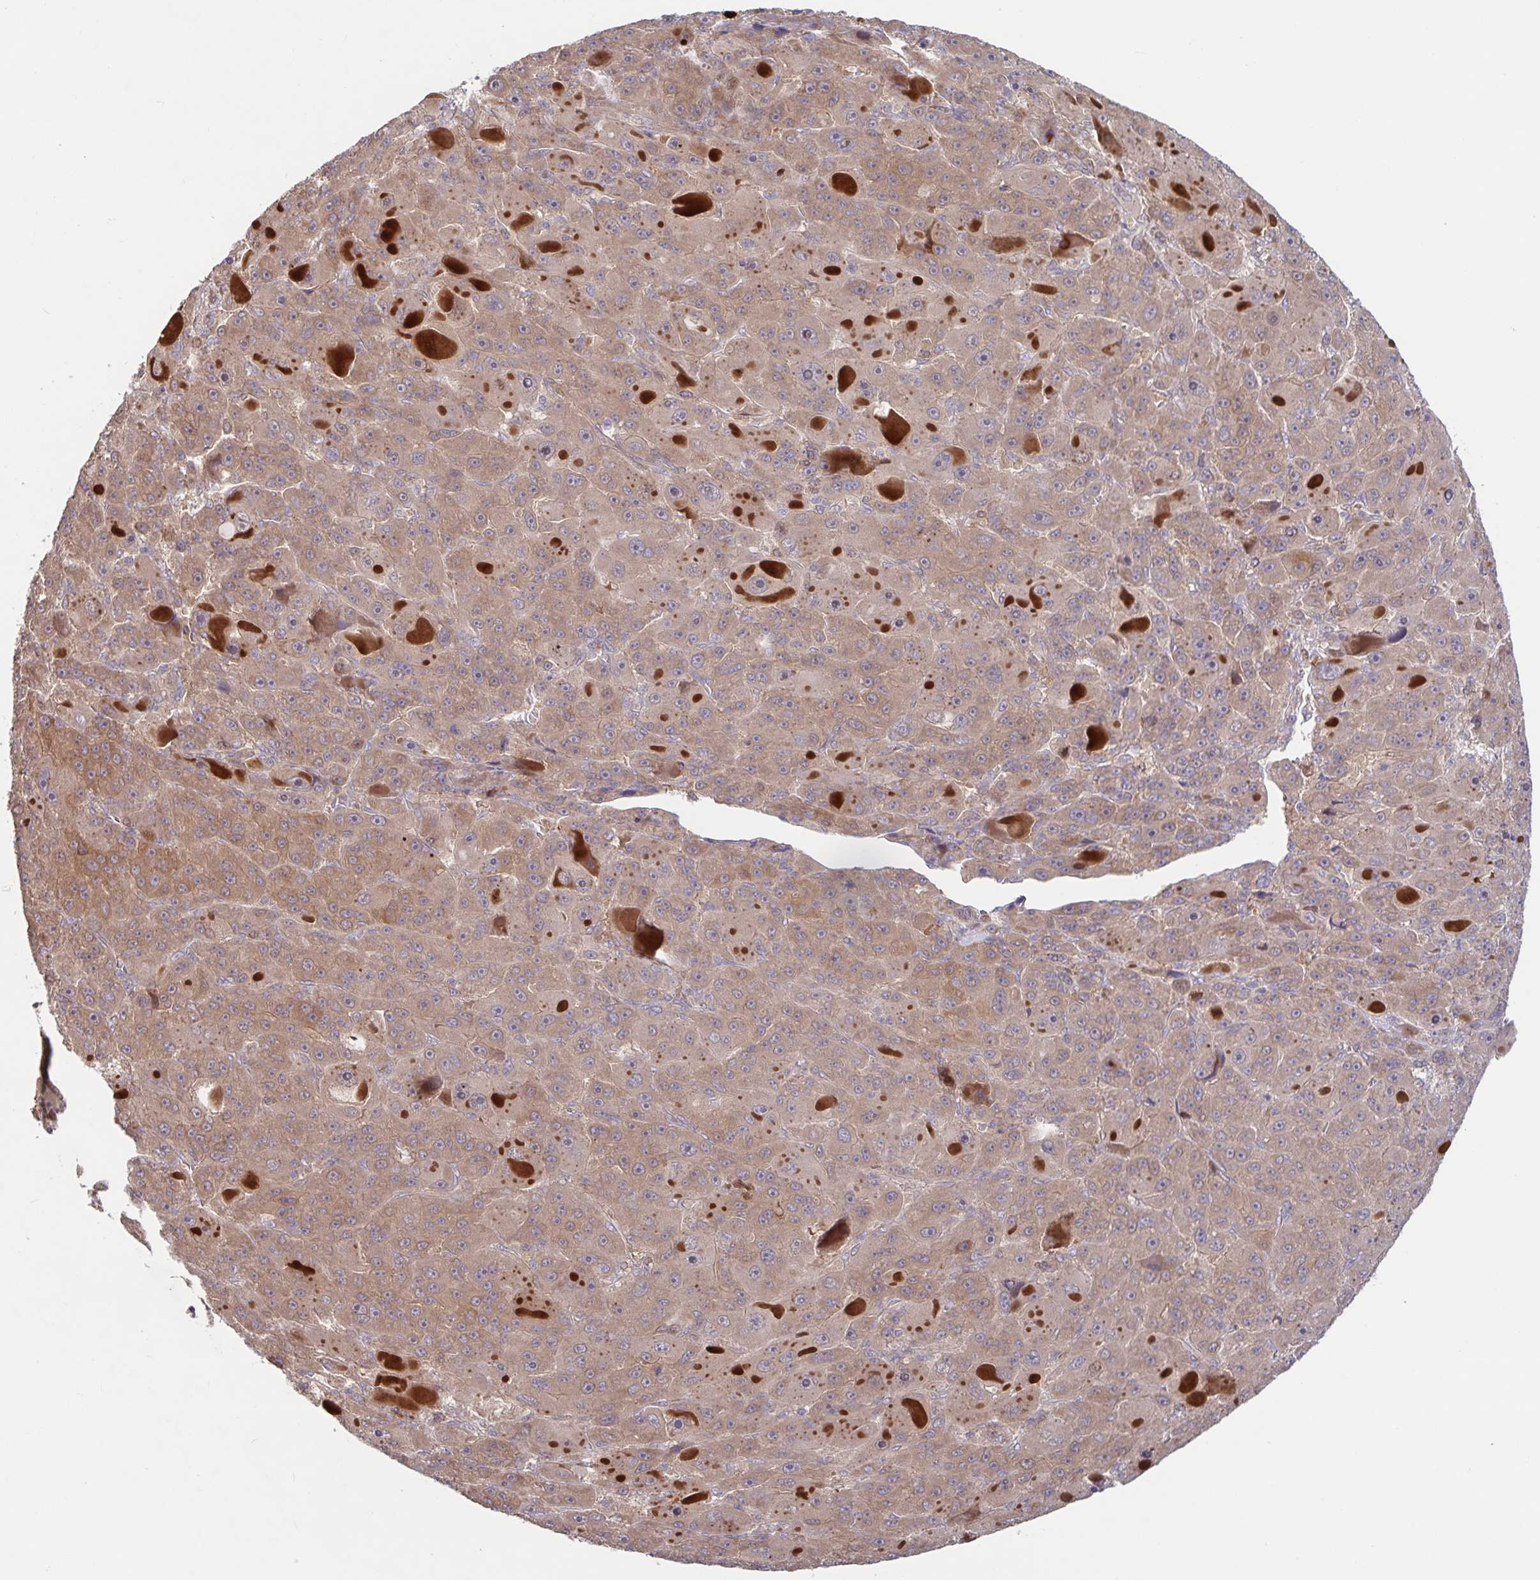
{"staining": {"intensity": "weak", "quantity": ">75%", "location": "cytoplasmic/membranous"}, "tissue": "liver cancer", "cell_type": "Tumor cells", "image_type": "cancer", "snomed": [{"axis": "morphology", "description": "Carcinoma, Hepatocellular, NOS"}, {"axis": "topography", "description": "Liver"}], "caption": "Immunohistochemical staining of liver hepatocellular carcinoma exhibits weak cytoplasmic/membranous protein staining in approximately >75% of tumor cells. (DAB (3,3'-diaminobenzidine) = brown stain, brightfield microscopy at high magnification).", "gene": "AACS", "patient": {"sex": "male", "age": 76}}